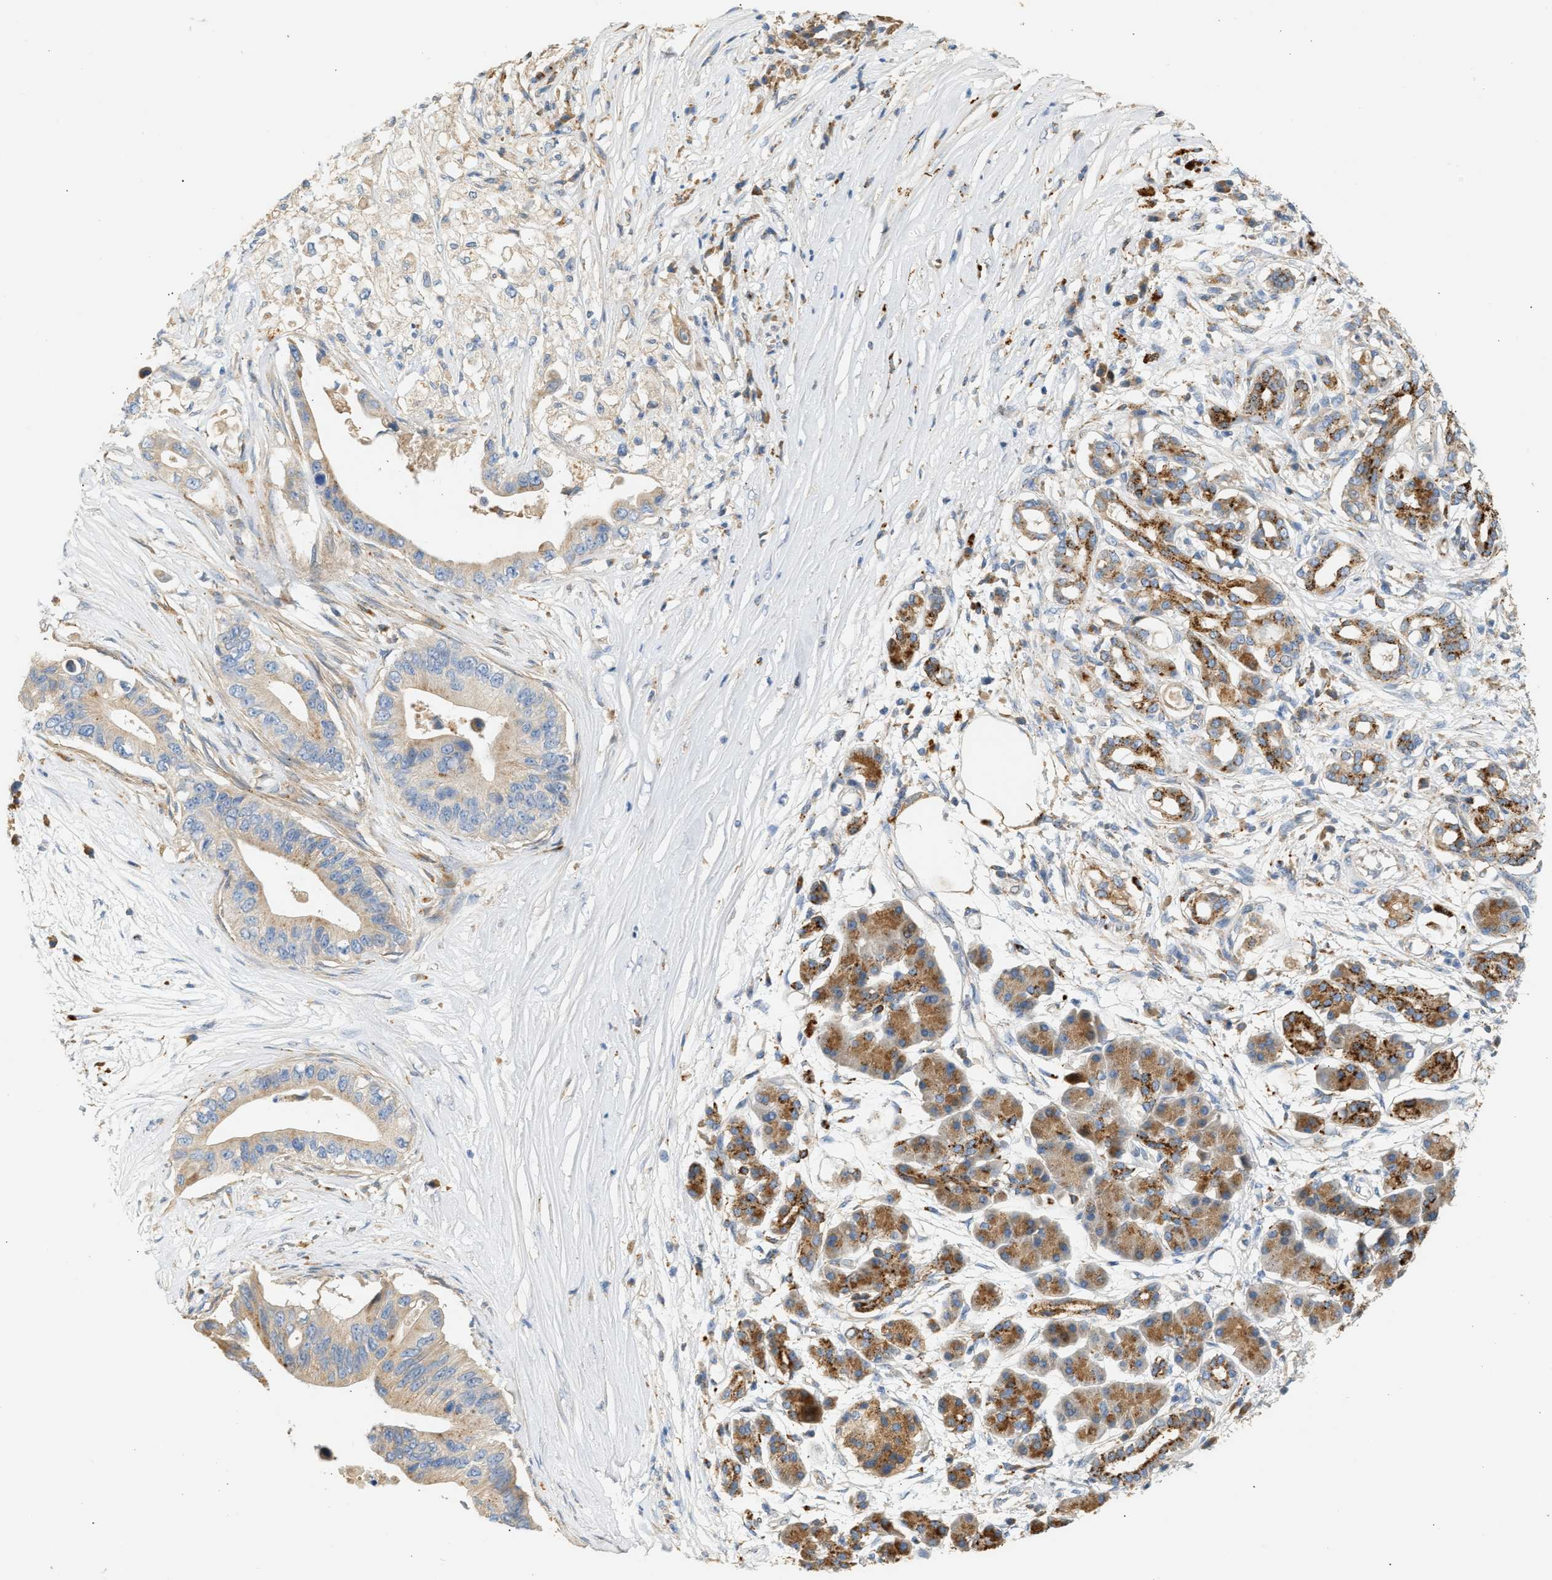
{"staining": {"intensity": "moderate", "quantity": ">75%", "location": "cytoplasmic/membranous"}, "tissue": "pancreatic cancer", "cell_type": "Tumor cells", "image_type": "cancer", "snomed": [{"axis": "morphology", "description": "Adenocarcinoma, NOS"}, {"axis": "topography", "description": "Pancreas"}], "caption": "Immunohistochemical staining of pancreatic cancer shows medium levels of moderate cytoplasmic/membranous positivity in about >75% of tumor cells. (brown staining indicates protein expression, while blue staining denotes nuclei).", "gene": "ENTHD1", "patient": {"sex": "male", "age": 77}}